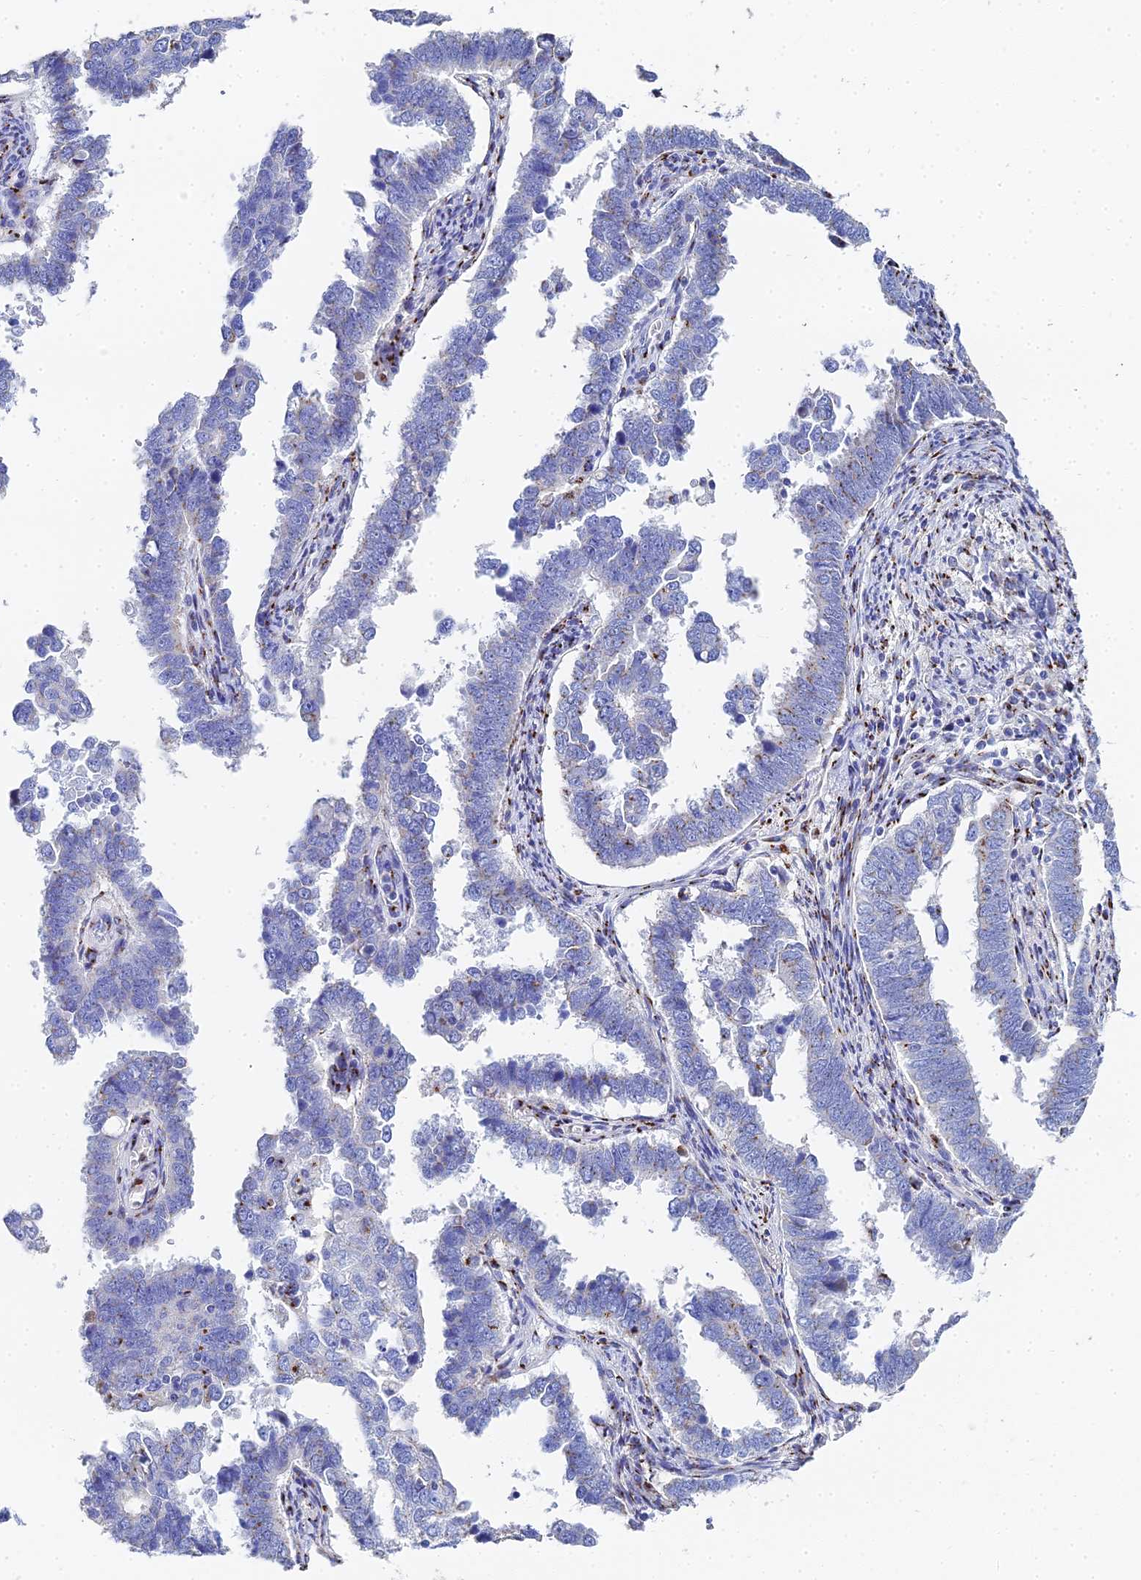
{"staining": {"intensity": "weak", "quantity": "<25%", "location": "cytoplasmic/membranous"}, "tissue": "endometrial cancer", "cell_type": "Tumor cells", "image_type": "cancer", "snomed": [{"axis": "morphology", "description": "Adenocarcinoma, NOS"}, {"axis": "topography", "description": "Endometrium"}], "caption": "Endometrial cancer (adenocarcinoma) stained for a protein using IHC demonstrates no staining tumor cells.", "gene": "ENSG00000268674", "patient": {"sex": "female", "age": 75}}